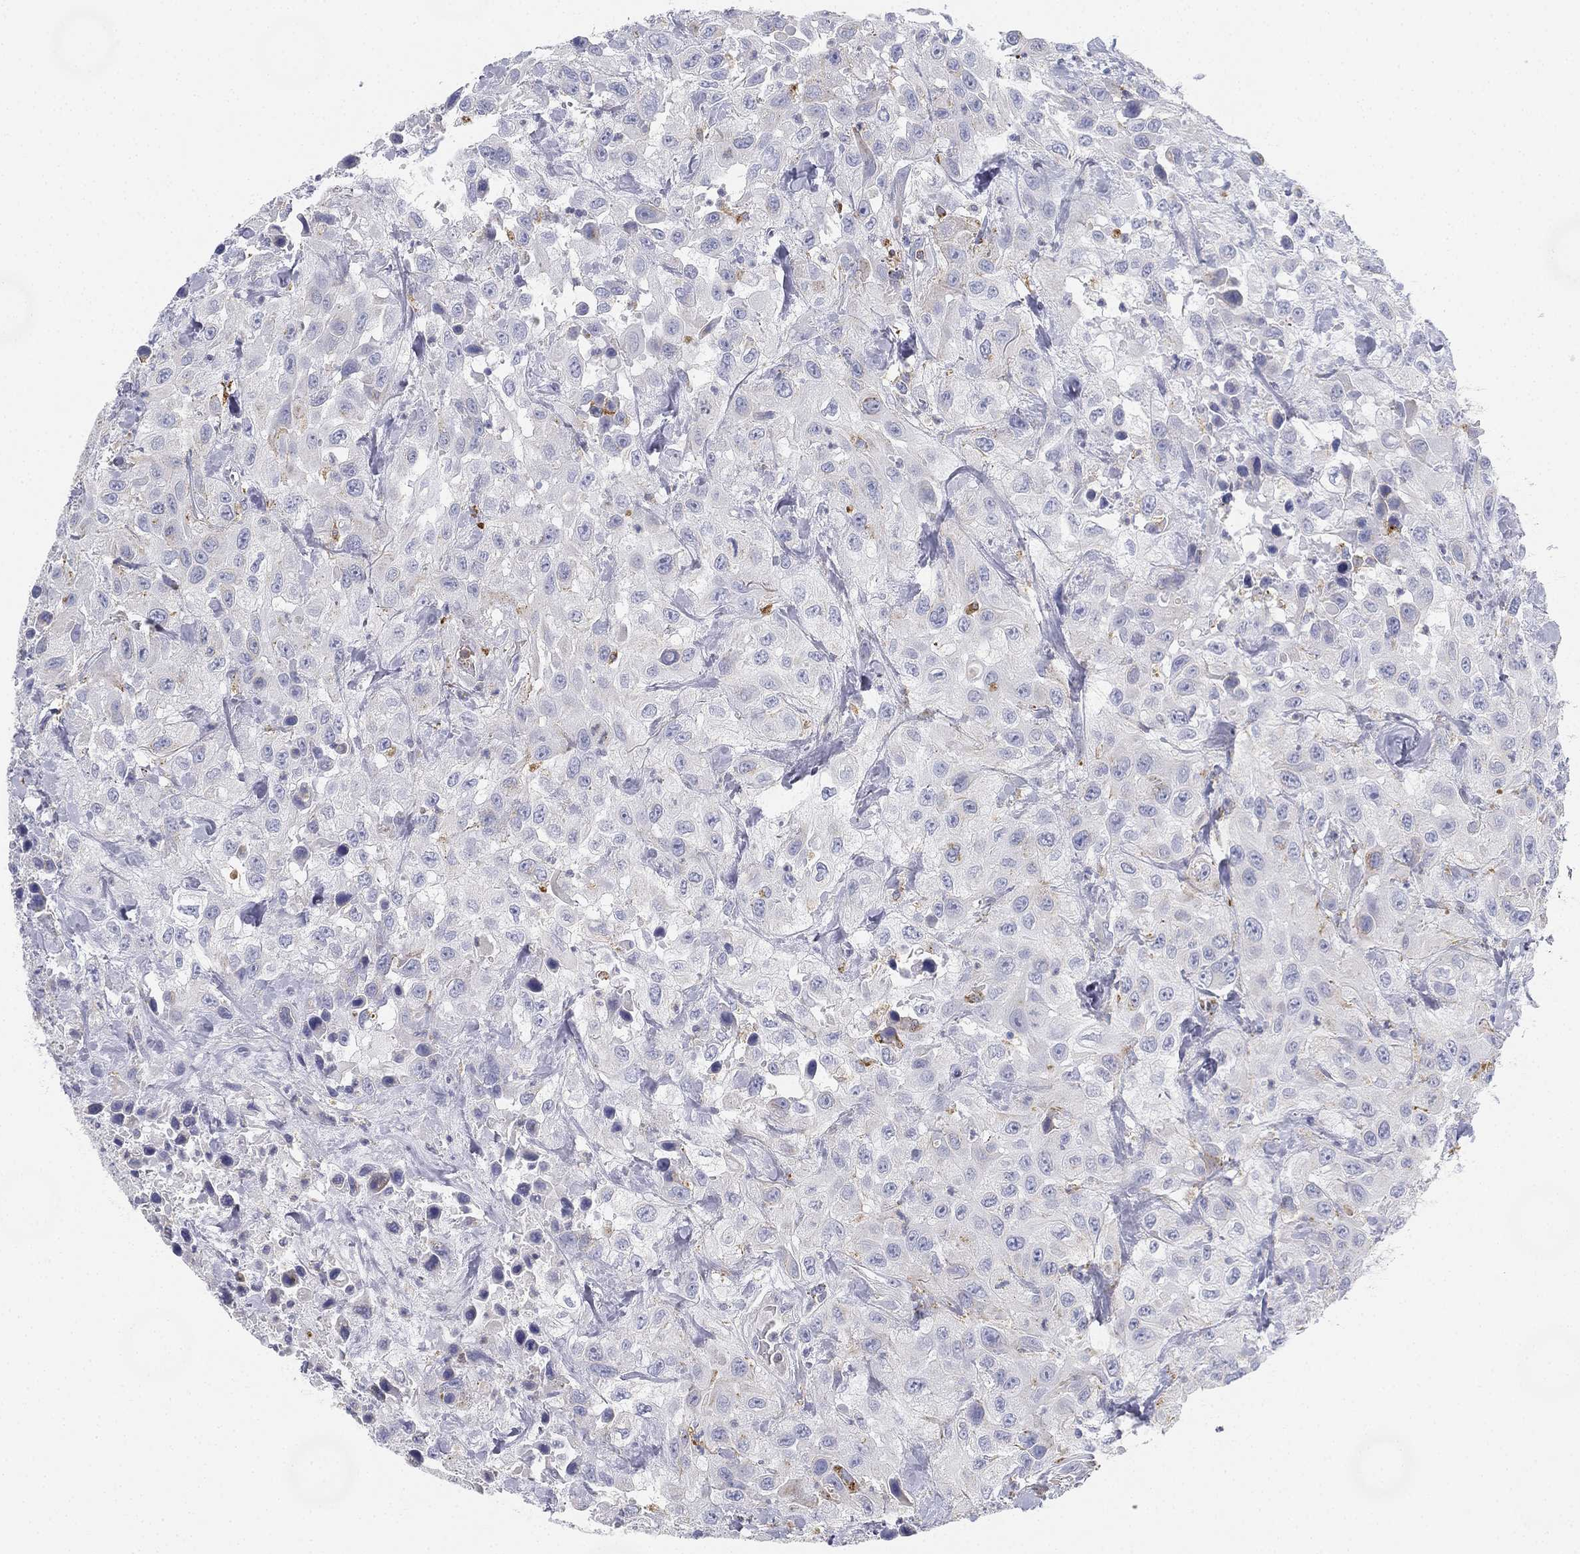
{"staining": {"intensity": "negative", "quantity": "none", "location": "none"}, "tissue": "urothelial cancer", "cell_type": "Tumor cells", "image_type": "cancer", "snomed": [{"axis": "morphology", "description": "Urothelial carcinoma, High grade"}, {"axis": "topography", "description": "Urinary bladder"}], "caption": "An IHC photomicrograph of urothelial cancer is shown. There is no staining in tumor cells of urothelial cancer.", "gene": "NPC2", "patient": {"sex": "male", "age": 79}}